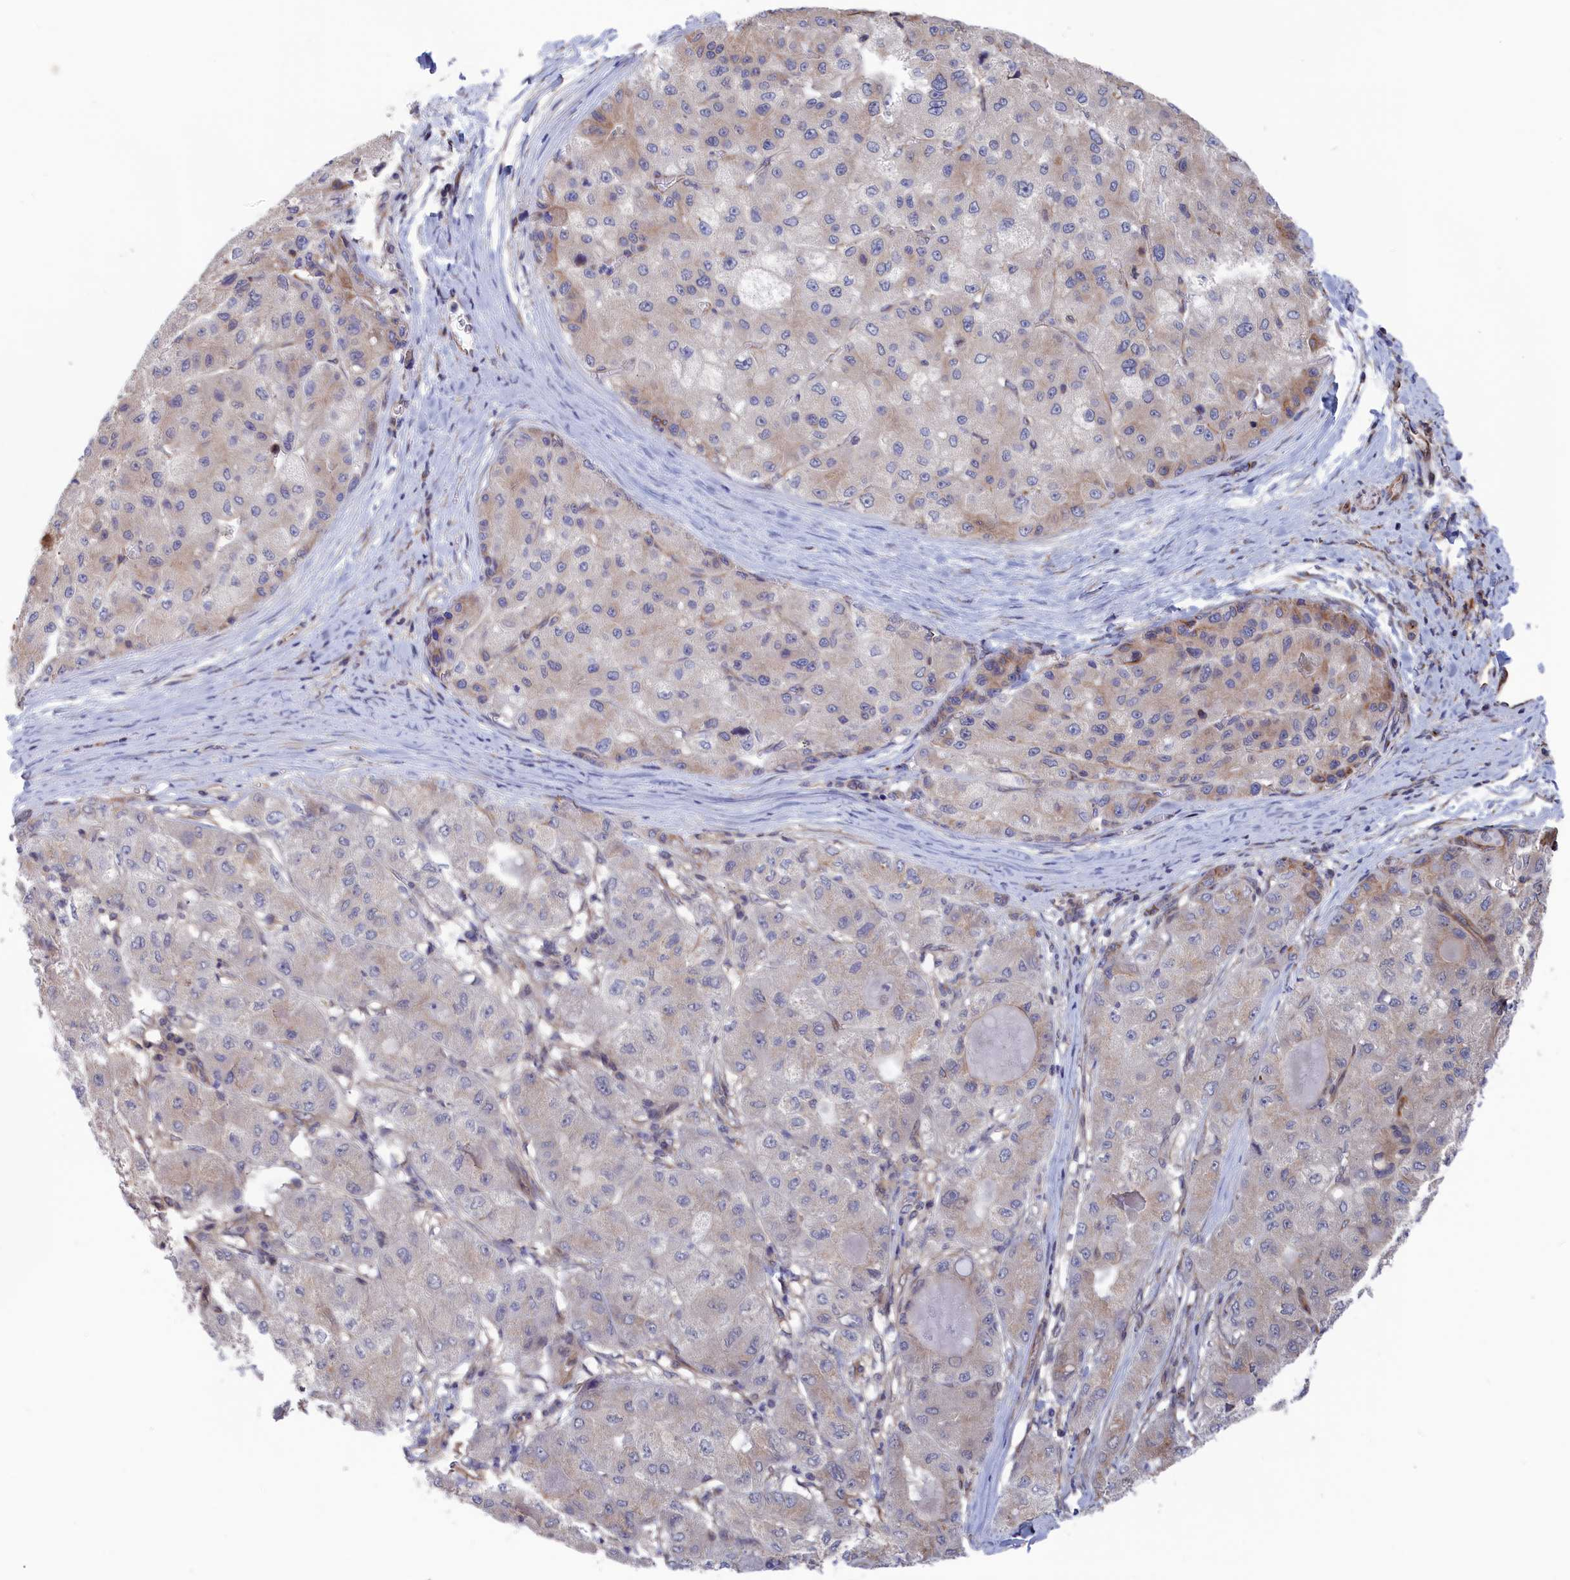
{"staining": {"intensity": "negative", "quantity": "none", "location": "none"}, "tissue": "liver cancer", "cell_type": "Tumor cells", "image_type": "cancer", "snomed": [{"axis": "morphology", "description": "Carcinoma, Hepatocellular, NOS"}, {"axis": "topography", "description": "Liver"}], "caption": "Histopathology image shows no protein positivity in tumor cells of liver cancer (hepatocellular carcinoma) tissue.", "gene": "NUTF2", "patient": {"sex": "male", "age": 80}}